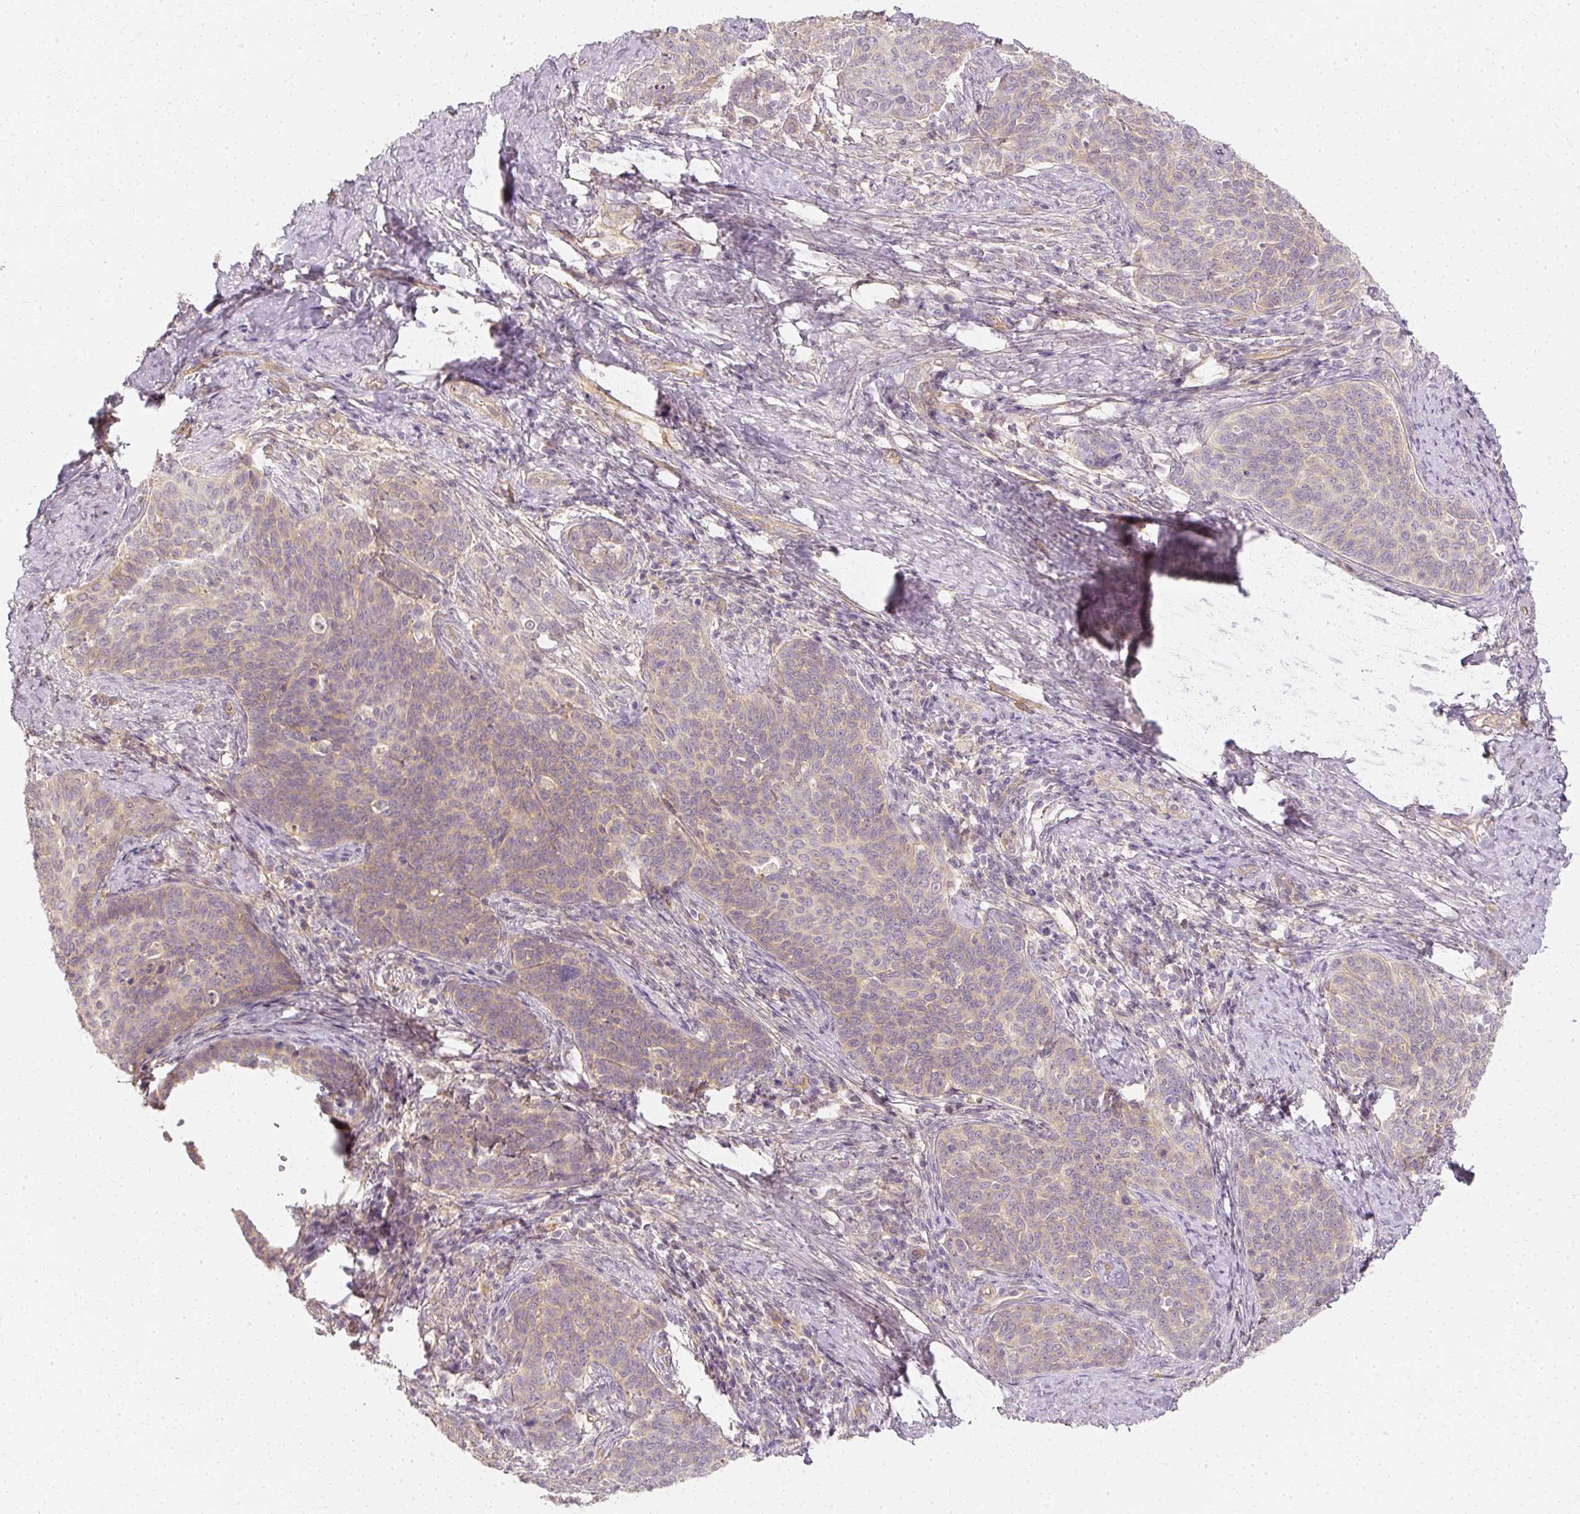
{"staining": {"intensity": "weak", "quantity": "25%-75%", "location": "cytoplasmic/membranous"}, "tissue": "cervical cancer", "cell_type": "Tumor cells", "image_type": "cancer", "snomed": [{"axis": "morphology", "description": "Squamous cell carcinoma, NOS"}, {"axis": "topography", "description": "Cervix"}], "caption": "This photomicrograph displays IHC staining of human cervical squamous cell carcinoma, with low weak cytoplasmic/membranous positivity in approximately 25%-75% of tumor cells.", "gene": "GNAQ", "patient": {"sex": "female", "age": 39}}